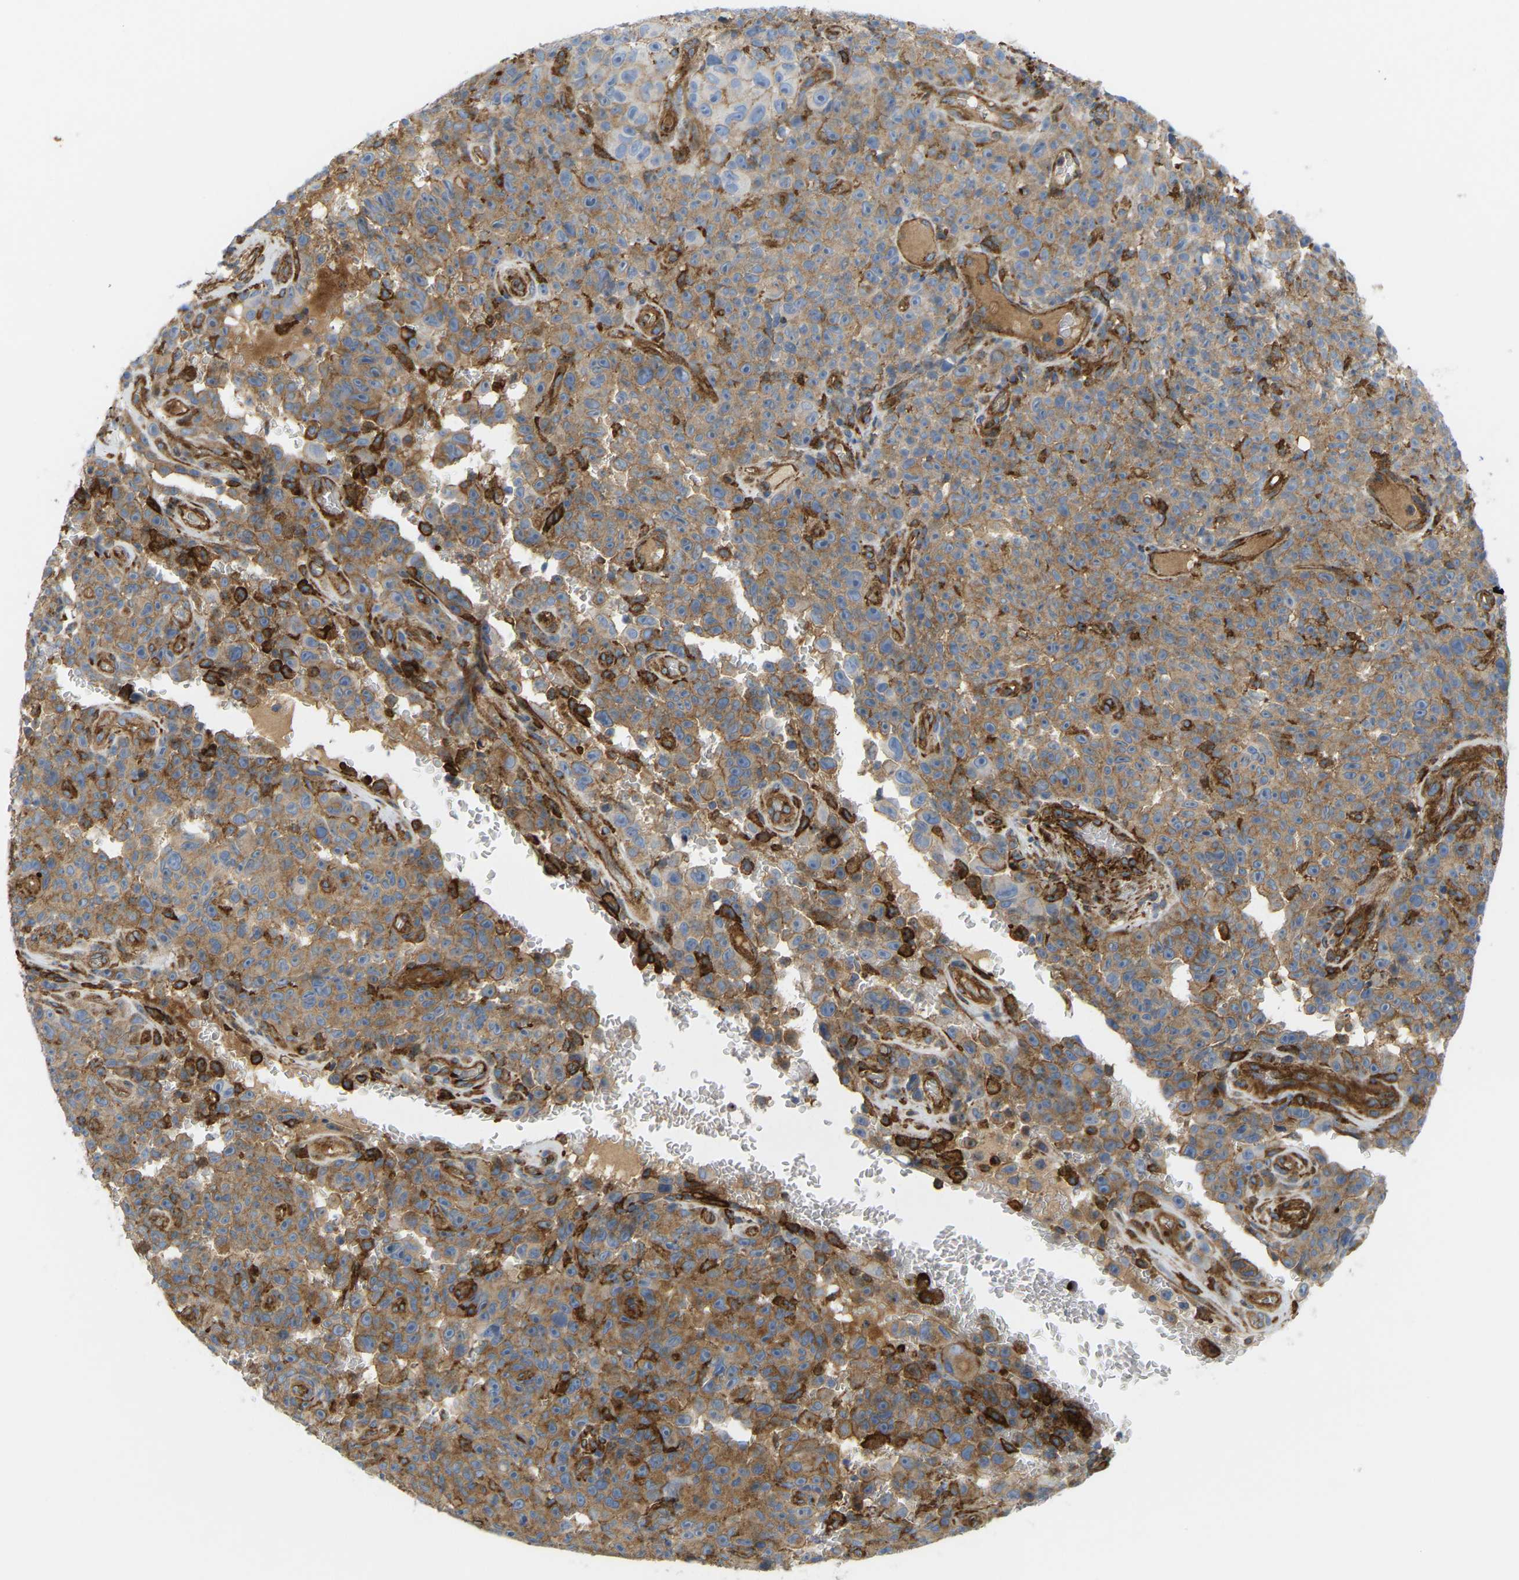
{"staining": {"intensity": "moderate", "quantity": ">75%", "location": "cytoplasmic/membranous"}, "tissue": "melanoma", "cell_type": "Tumor cells", "image_type": "cancer", "snomed": [{"axis": "morphology", "description": "Malignant melanoma, NOS"}, {"axis": "topography", "description": "Skin"}], "caption": "DAB immunohistochemical staining of human melanoma reveals moderate cytoplasmic/membranous protein positivity in approximately >75% of tumor cells.", "gene": "PICALM", "patient": {"sex": "female", "age": 82}}